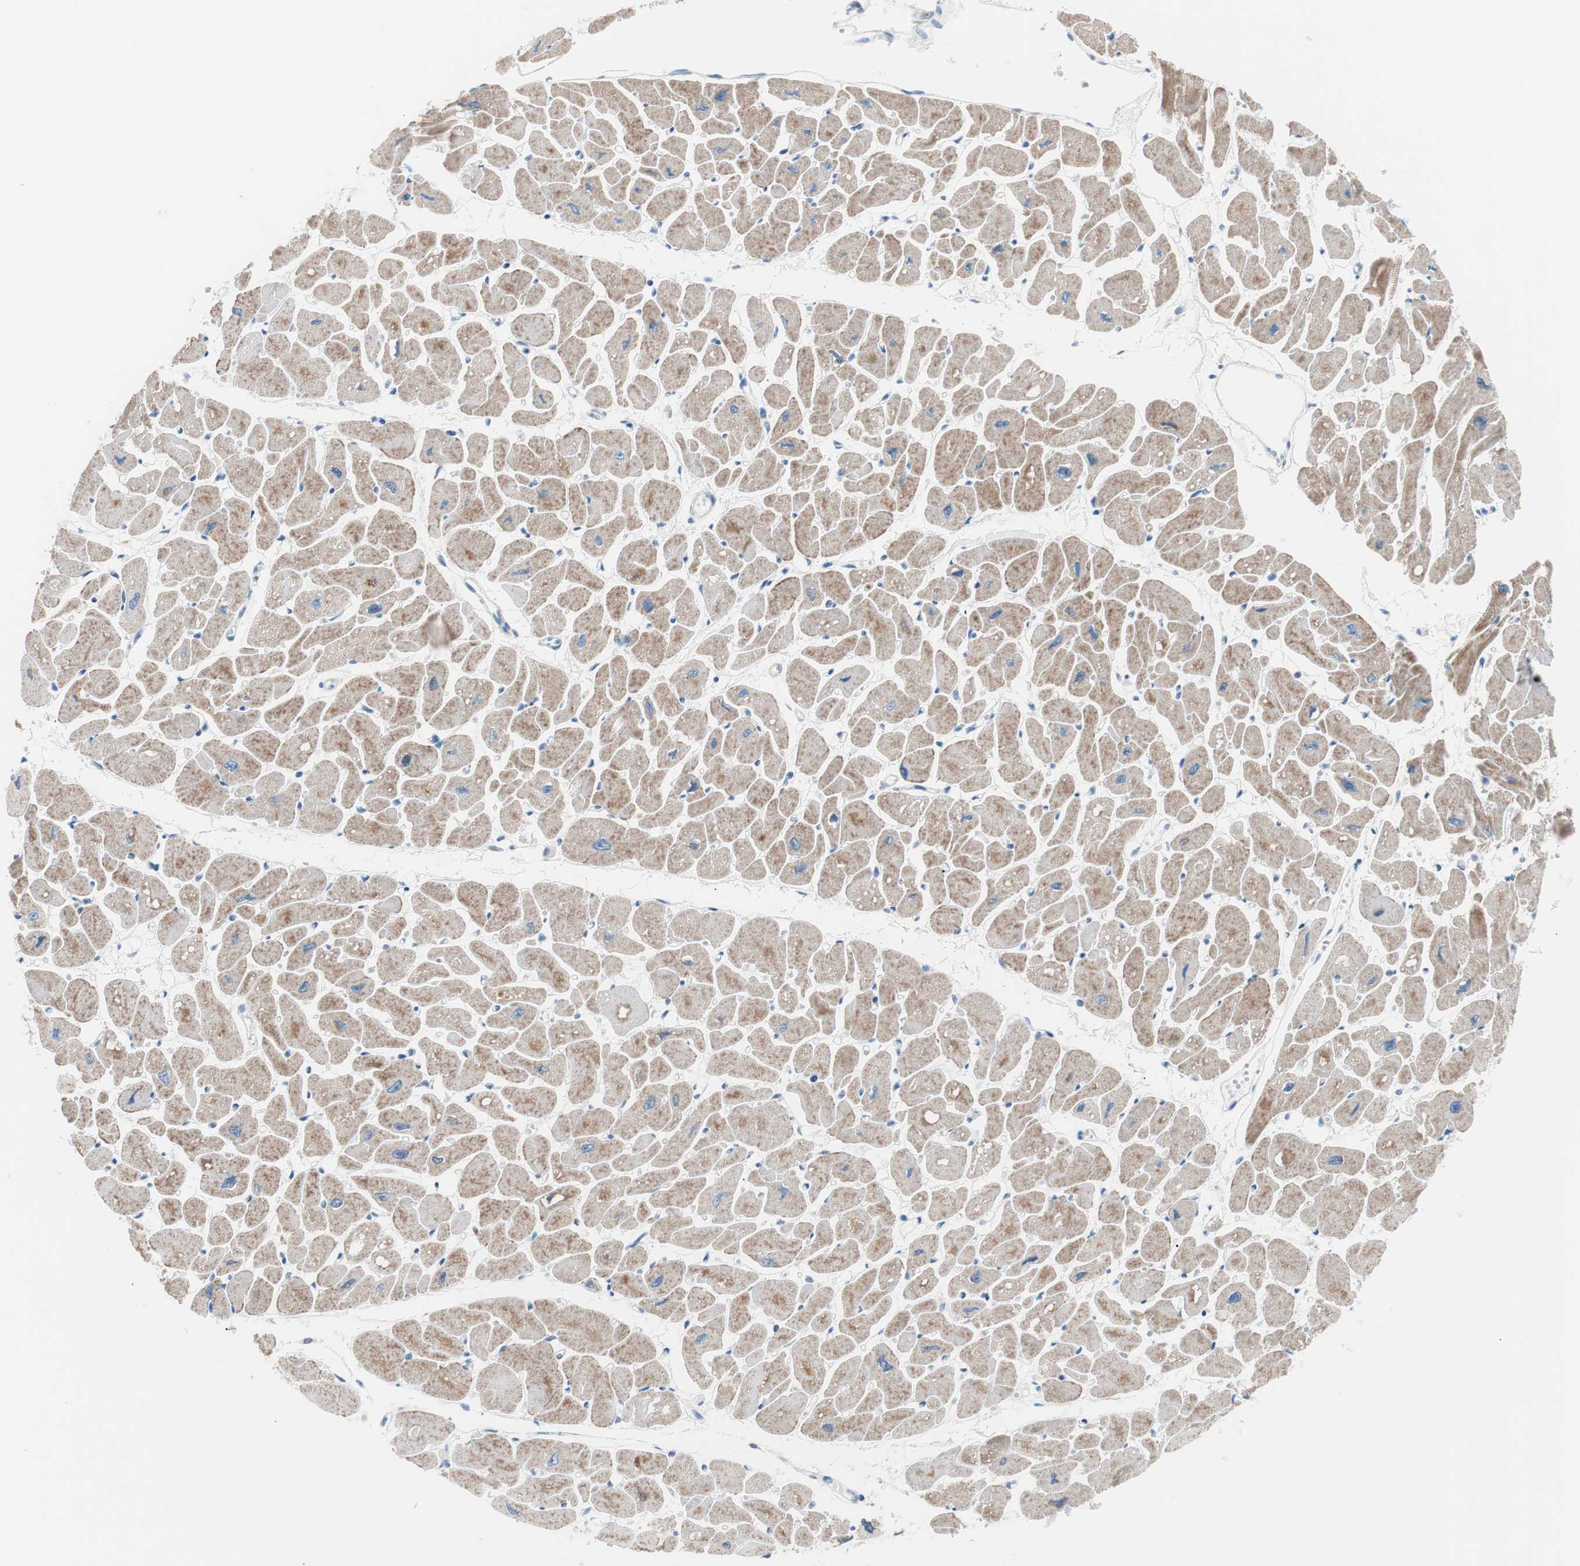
{"staining": {"intensity": "moderate", "quantity": "<25%", "location": "cytoplasmic/membranous"}, "tissue": "heart muscle", "cell_type": "Cardiomyocytes", "image_type": "normal", "snomed": [{"axis": "morphology", "description": "Normal tissue, NOS"}, {"axis": "topography", "description": "Heart"}], "caption": "A brown stain highlights moderate cytoplasmic/membranous expression of a protein in cardiomyocytes of unremarkable human heart muscle.", "gene": "VIL1", "patient": {"sex": "female", "age": 54}}